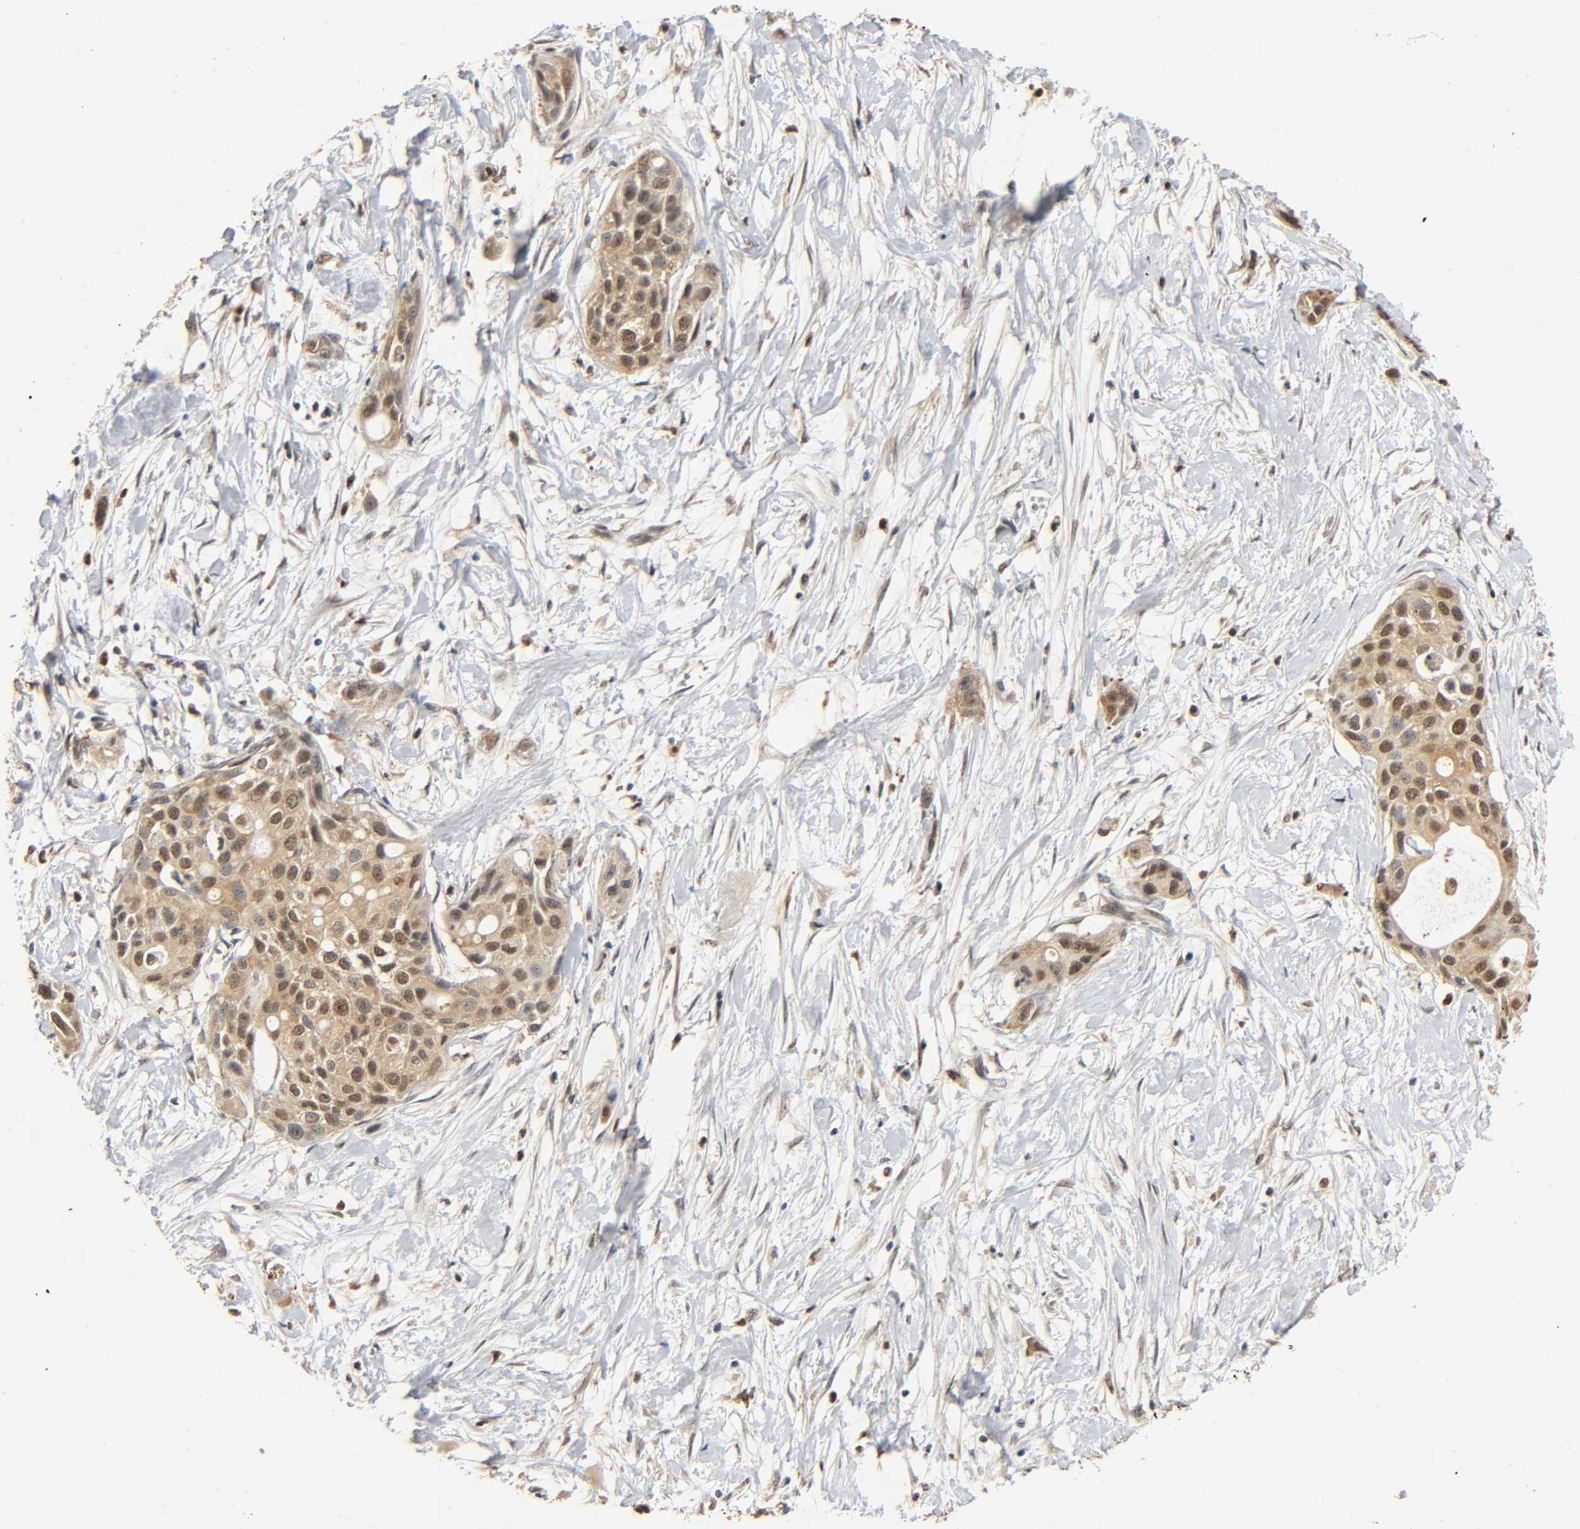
{"staining": {"intensity": "moderate", "quantity": ">75%", "location": "cytoplasmic/membranous,nuclear"}, "tissue": "pancreatic cancer", "cell_type": "Tumor cells", "image_type": "cancer", "snomed": [{"axis": "morphology", "description": "Adenocarcinoma, NOS"}, {"axis": "topography", "description": "Pancreas"}], "caption": "Immunohistochemical staining of human pancreatic adenocarcinoma demonstrates medium levels of moderate cytoplasmic/membranous and nuclear staining in about >75% of tumor cells.", "gene": "ZFPM2", "patient": {"sex": "female", "age": 60}}